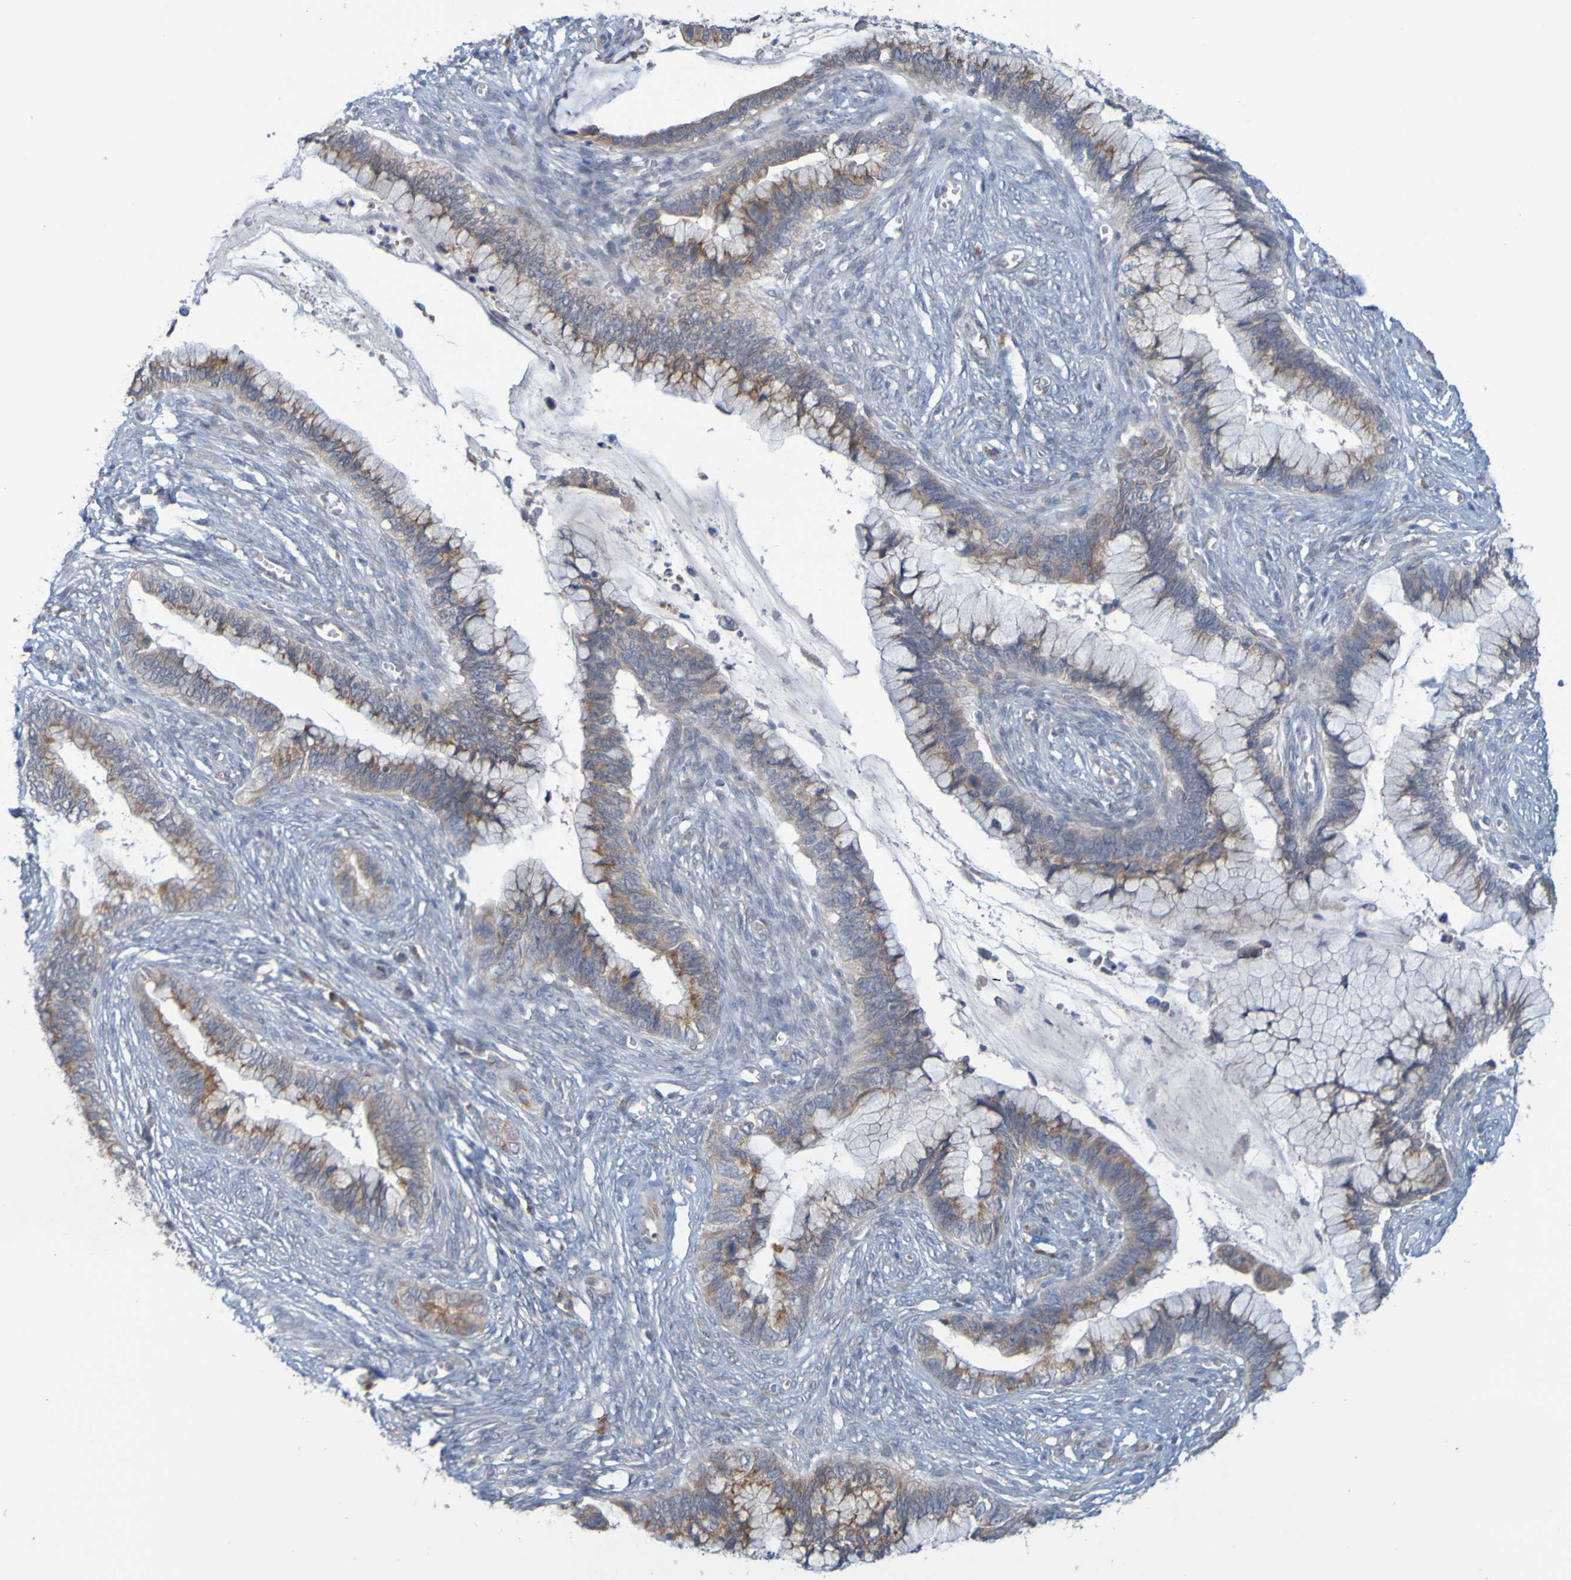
{"staining": {"intensity": "moderate", "quantity": ">75%", "location": "cytoplasmic/membranous"}, "tissue": "cervical cancer", "cell_type": "Tumor cells", "image_type": "cancer", "snomed": [{"axis": "morphology", "description": "Adenocarcinoma, NOS"}, {"axis": "topography", "description": "Cervix"}], "caption": "Immunohistochemical staining of adenocarcinoma (cervical) displays medium levels of moderate cytoplasmic/membranous expression in approximately >75% of tumor cells. (DAB (3,3'-diaminobenzidine) IHC with brightfield microscopy, high magnification).", "gene": "MOGS", "patient": {"sex": "female", "age": 44}}